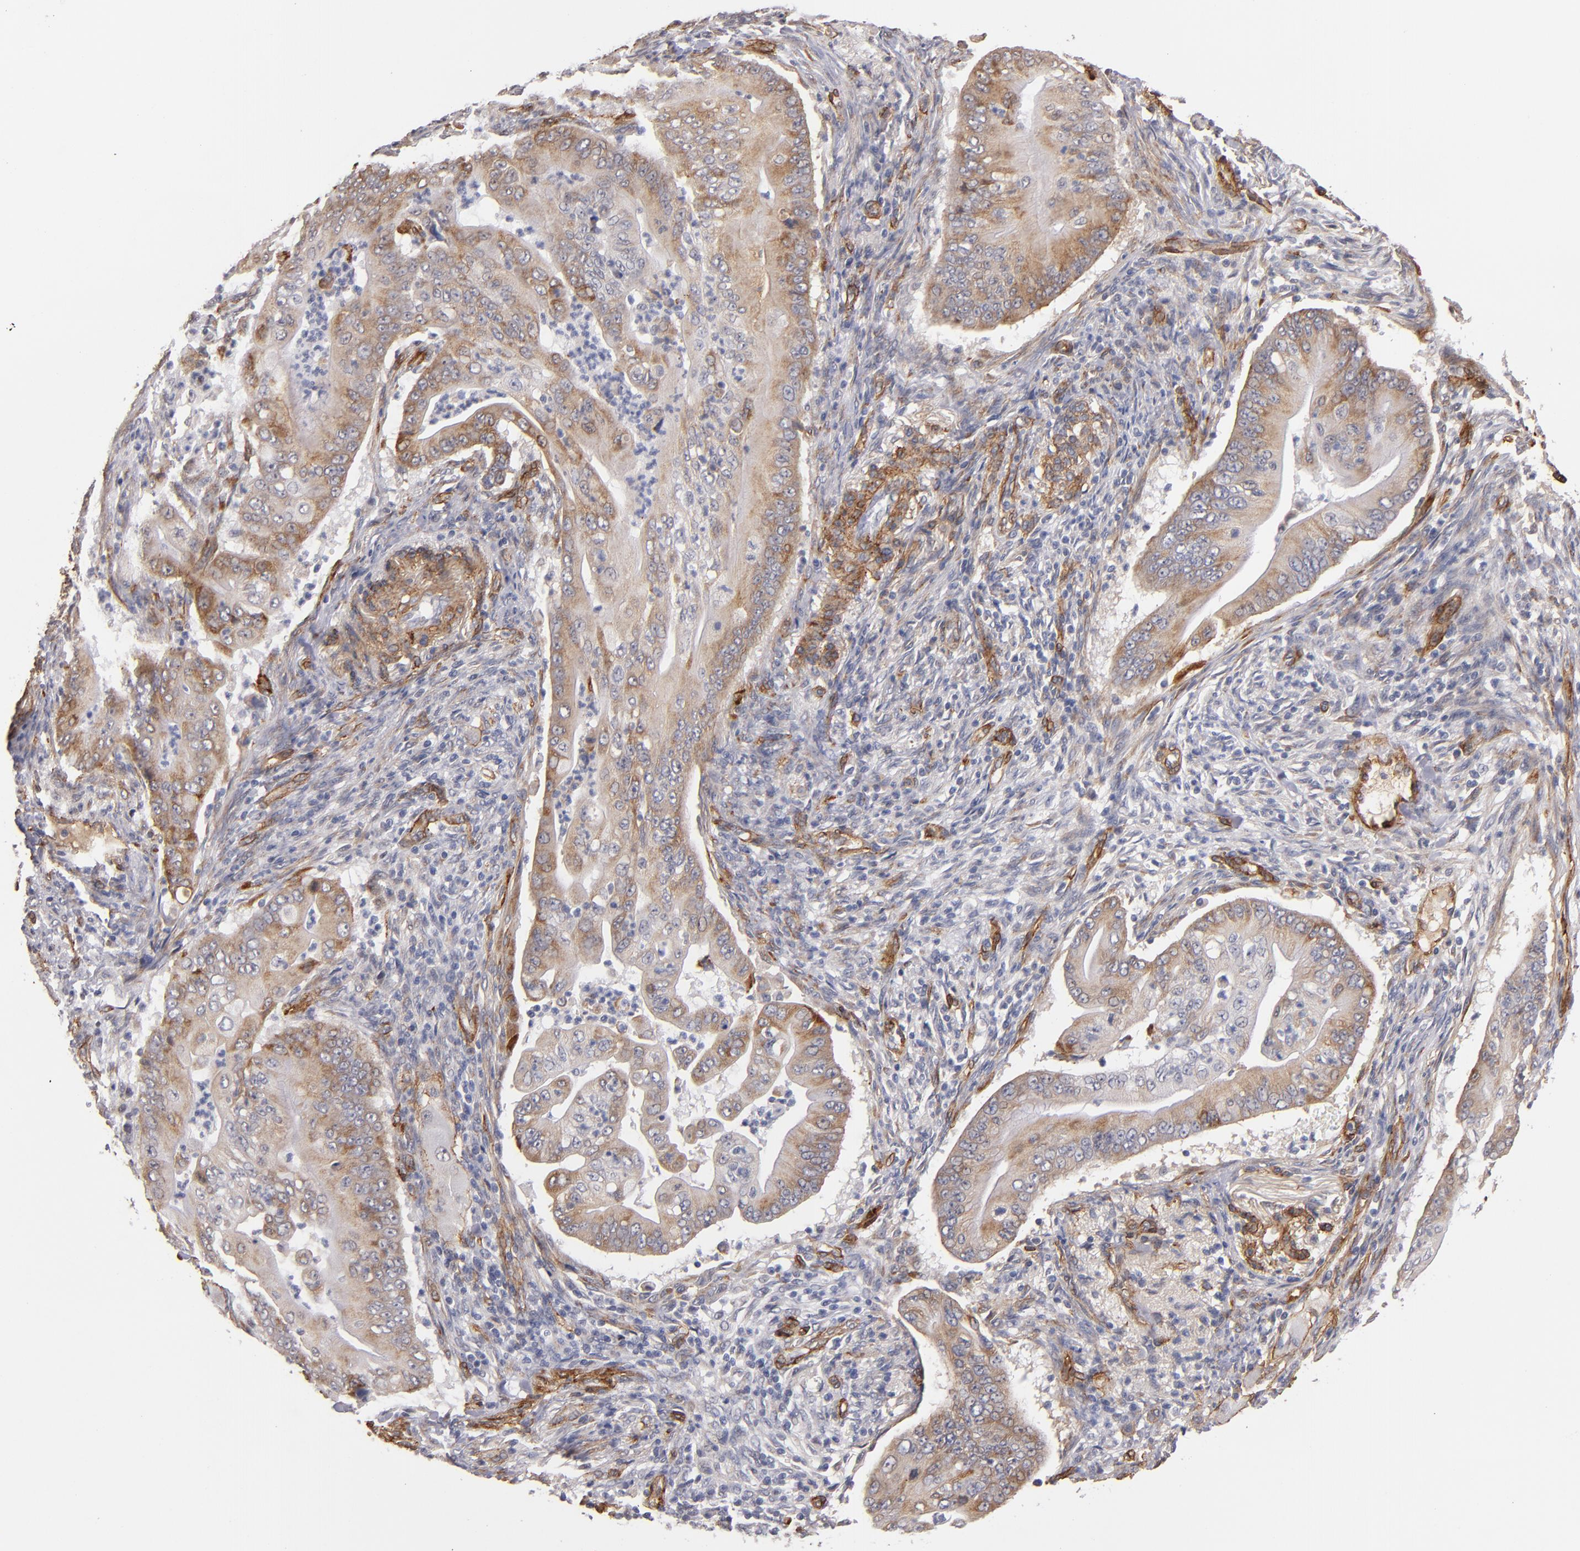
{"staining": {"intensity": "weak", "quantity": ">75%", "location": "cytoplasmic/membranous"}, "tissue": "pancreatic cancer", "cell_type": "Tumor cells", "image_type": "cancer", "snomed": [{"axis": "morphology", "description": "Adenocarcinoma, NOS"}, {"axis": "topography", "description": "Pancreas"}], "caption": "This photomicrograph displays pancreatic cancer (adenocarcinoma) stained with immunohistochemistry to label a protein in brown. The cytoplasmic/membranous of tumor cells show weak positivity for the protein. Nuclei are counter-stained blue.", "gene": "LAMC1", "patient": {"sex": "male", "age": 62}}